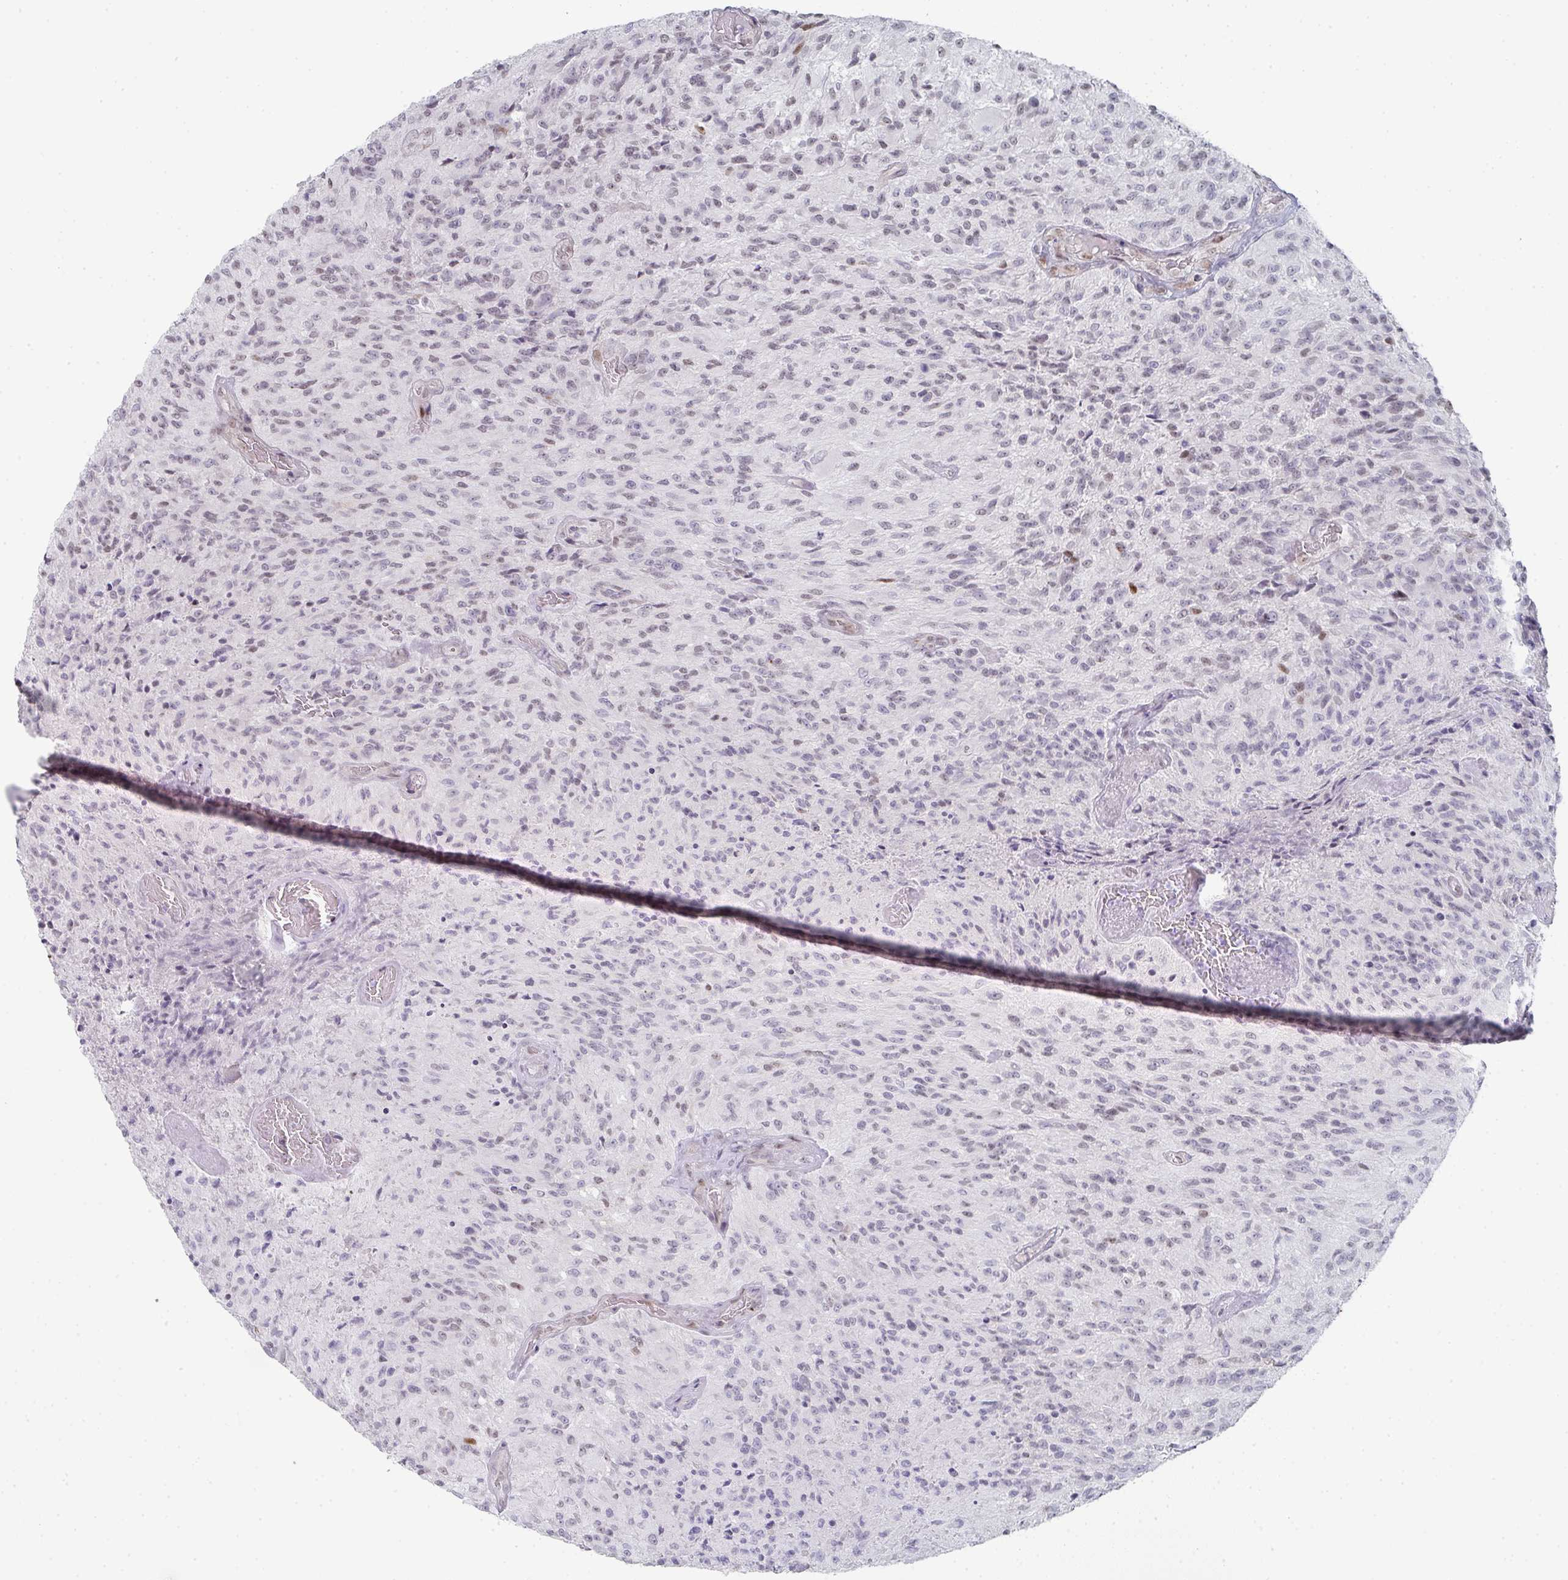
{"staining": {"intensity": "negative", "quantity": "none", "location": "none"}, "tissue": "glioma", "cell_type": "Tumor cells", "image_type": "cancer", "snomed": [{"axis": "morphology", "description": "Normal tissue, NOS"}, {"axis": "morphology", "description": "Glioma, malignant, High grade"}, {"axis": "topography", "description": "Cerebral cortex"}], "caption": "Protein analysis of malignant glioma (high-grade) demonstrates no significant staining in tumor cells.", "gene": "POU2AF2", "patient": {"sex": "male", "age": 56}}